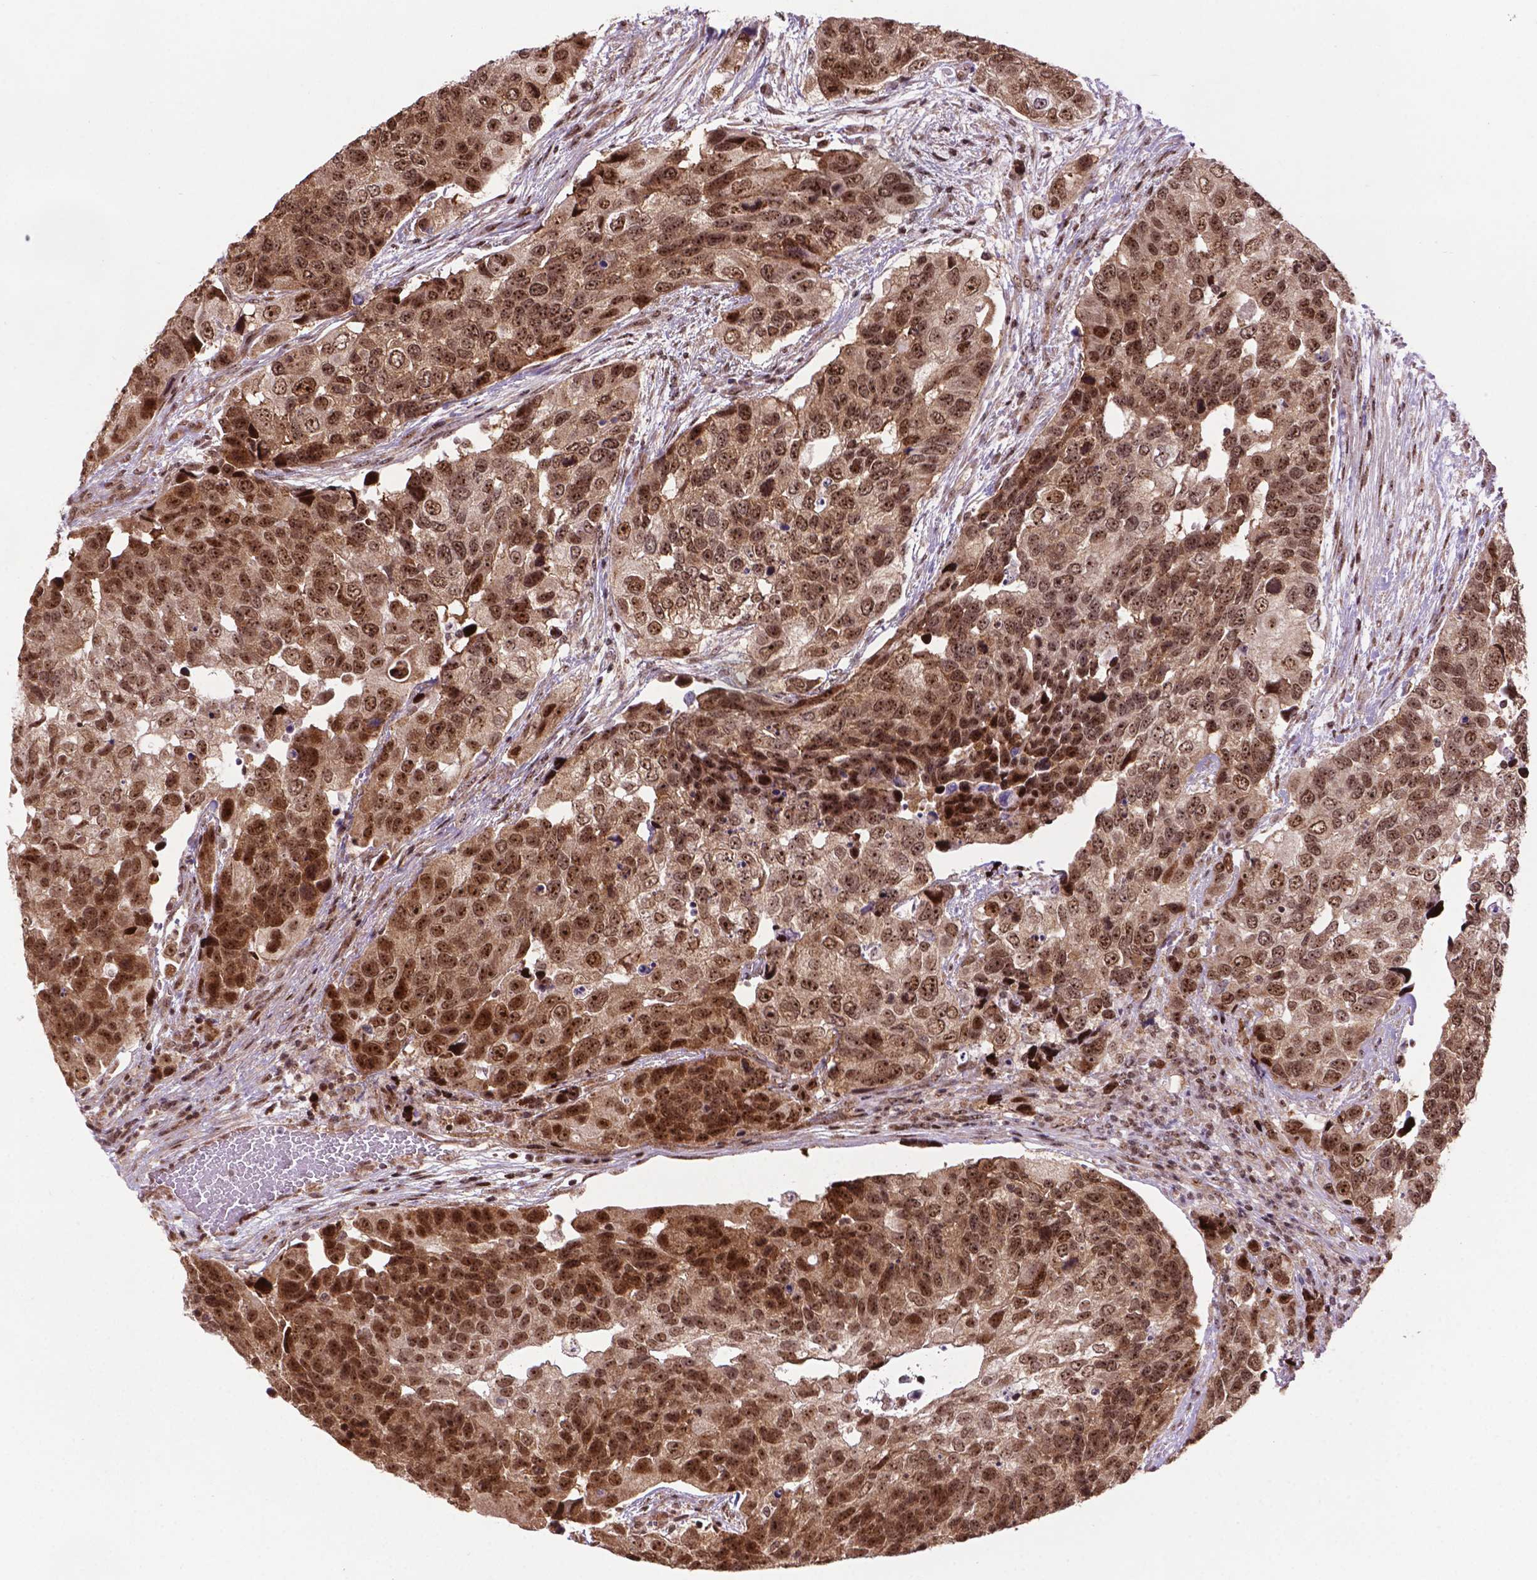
{"staining": {"intensity": "moderate", "quantity": ">75%", "location": "cytoplasmic/membranous,nuclear"}, "tissue": "urothelial cancer", "cell_type": "Tumor cells", "image_type": "cancer", "snomed": [{"axis": "morphology", "description": "Urothelial carcinoma, High grade"}, {"axis": "topography", "description": "Urinary bladder"}], "caption": "Urothelial cancer was stained to show a protein in brown. There is medium levels of moderate cytoplasmic/membranous and nuclear expression in about >75% of tumor cells.", "gene": "CSNK2A1", "patient": {"sex": "male", "age": 60}}